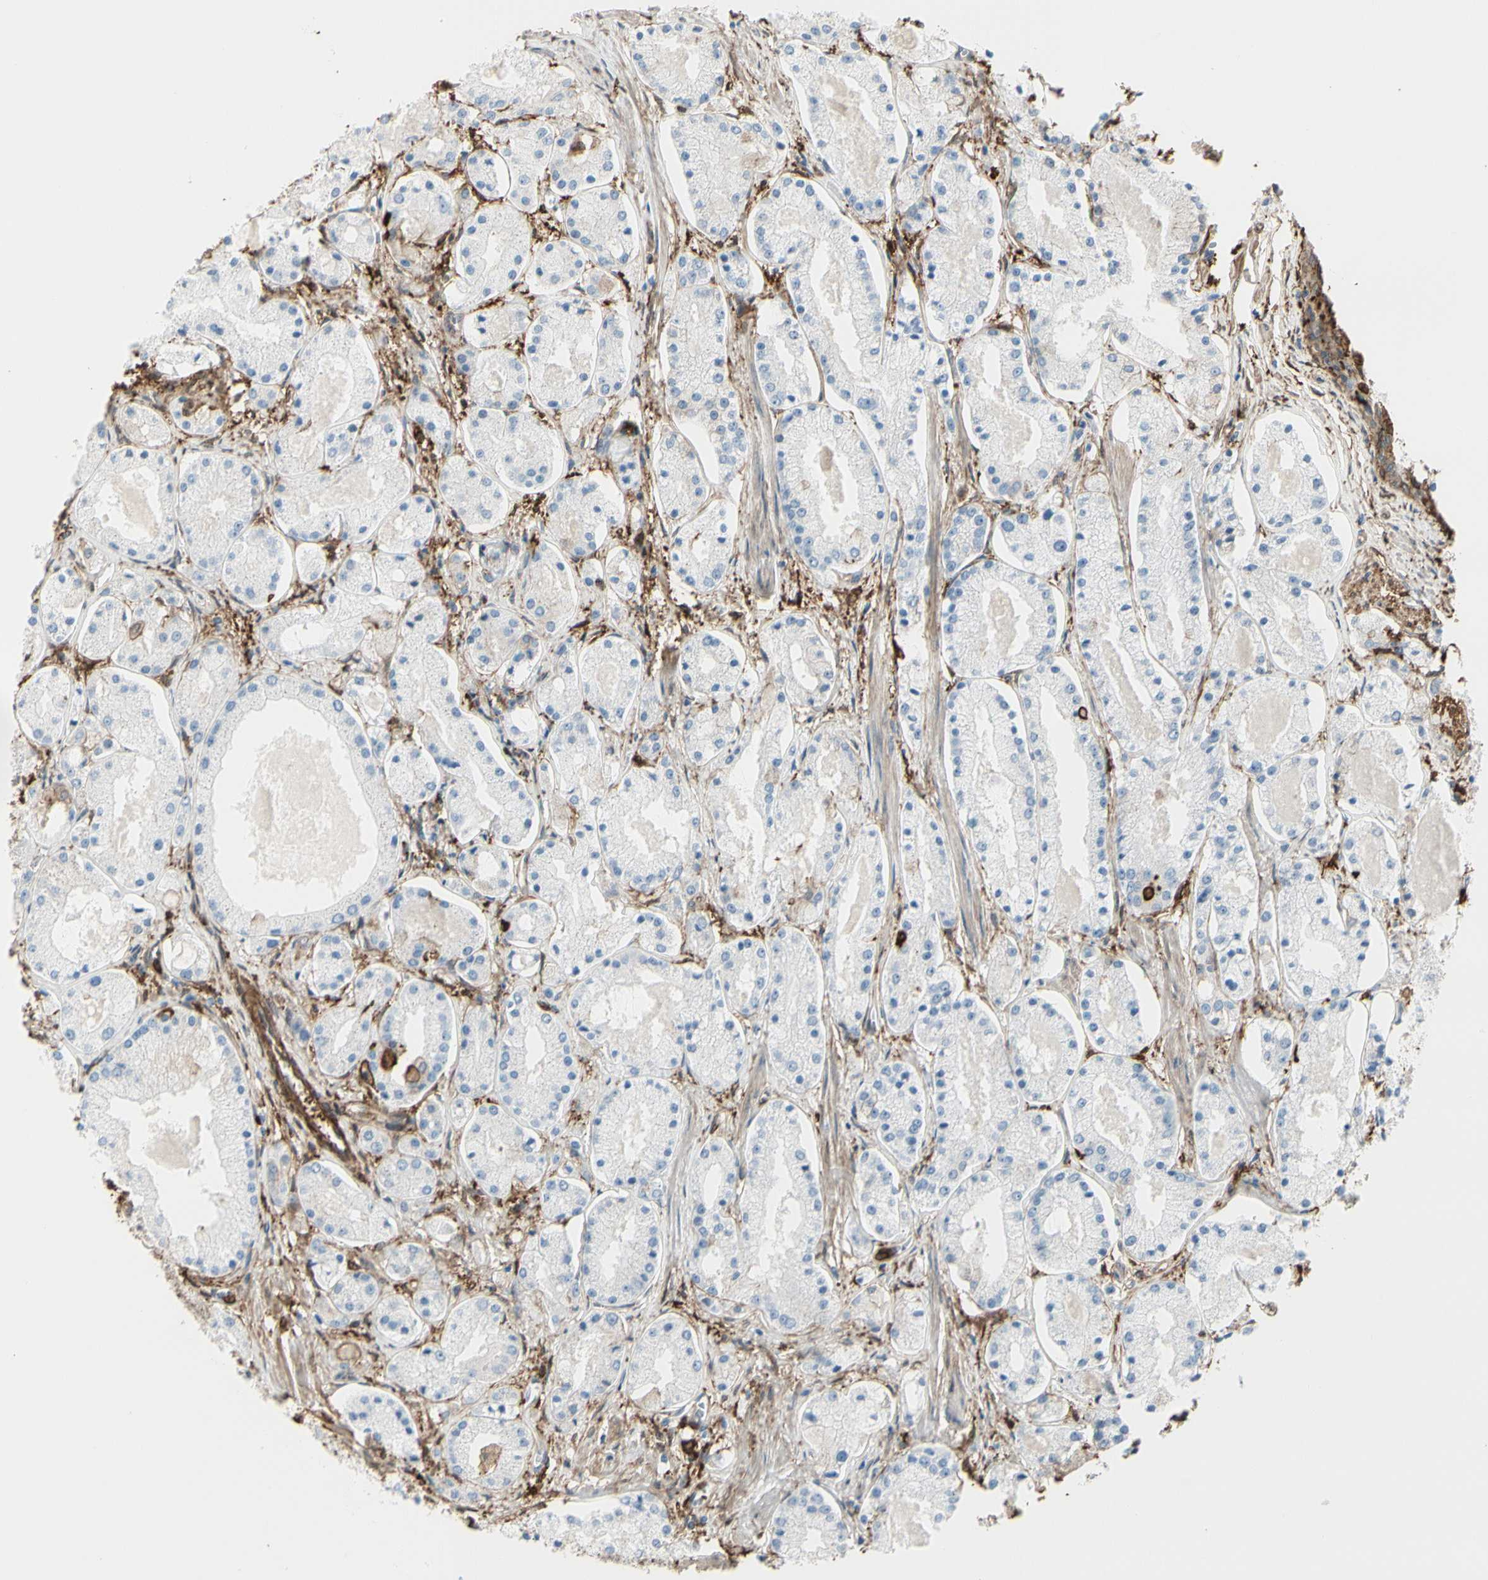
{"staining": {"intensity": "negative", "quantity": "none", "location": "none"}, "tissue": "prostate cancer", "cell_type": "Tumor cells", "image_type": "cancer", "snomed": [{"axis": "morphology", "description": "Adenocarcinoma, High grade"}, {"axis": "topography", "description": "Prostate"}], "caption": "An immunohistochemistry image of prostate cancer (adenocarcinoma (high-grade)) is shown. There is no staining in tumor cells of prostate cancer (adenocarcinoma (high-grade)). (Stains: DAB (3,3'-diaminobenzidine) IHC with hematoxylin counter stain, Microscopy: brightfield microscopy at high magnification).", "gene": "GSN", "patient": {"sex": "male", "age": 66}}